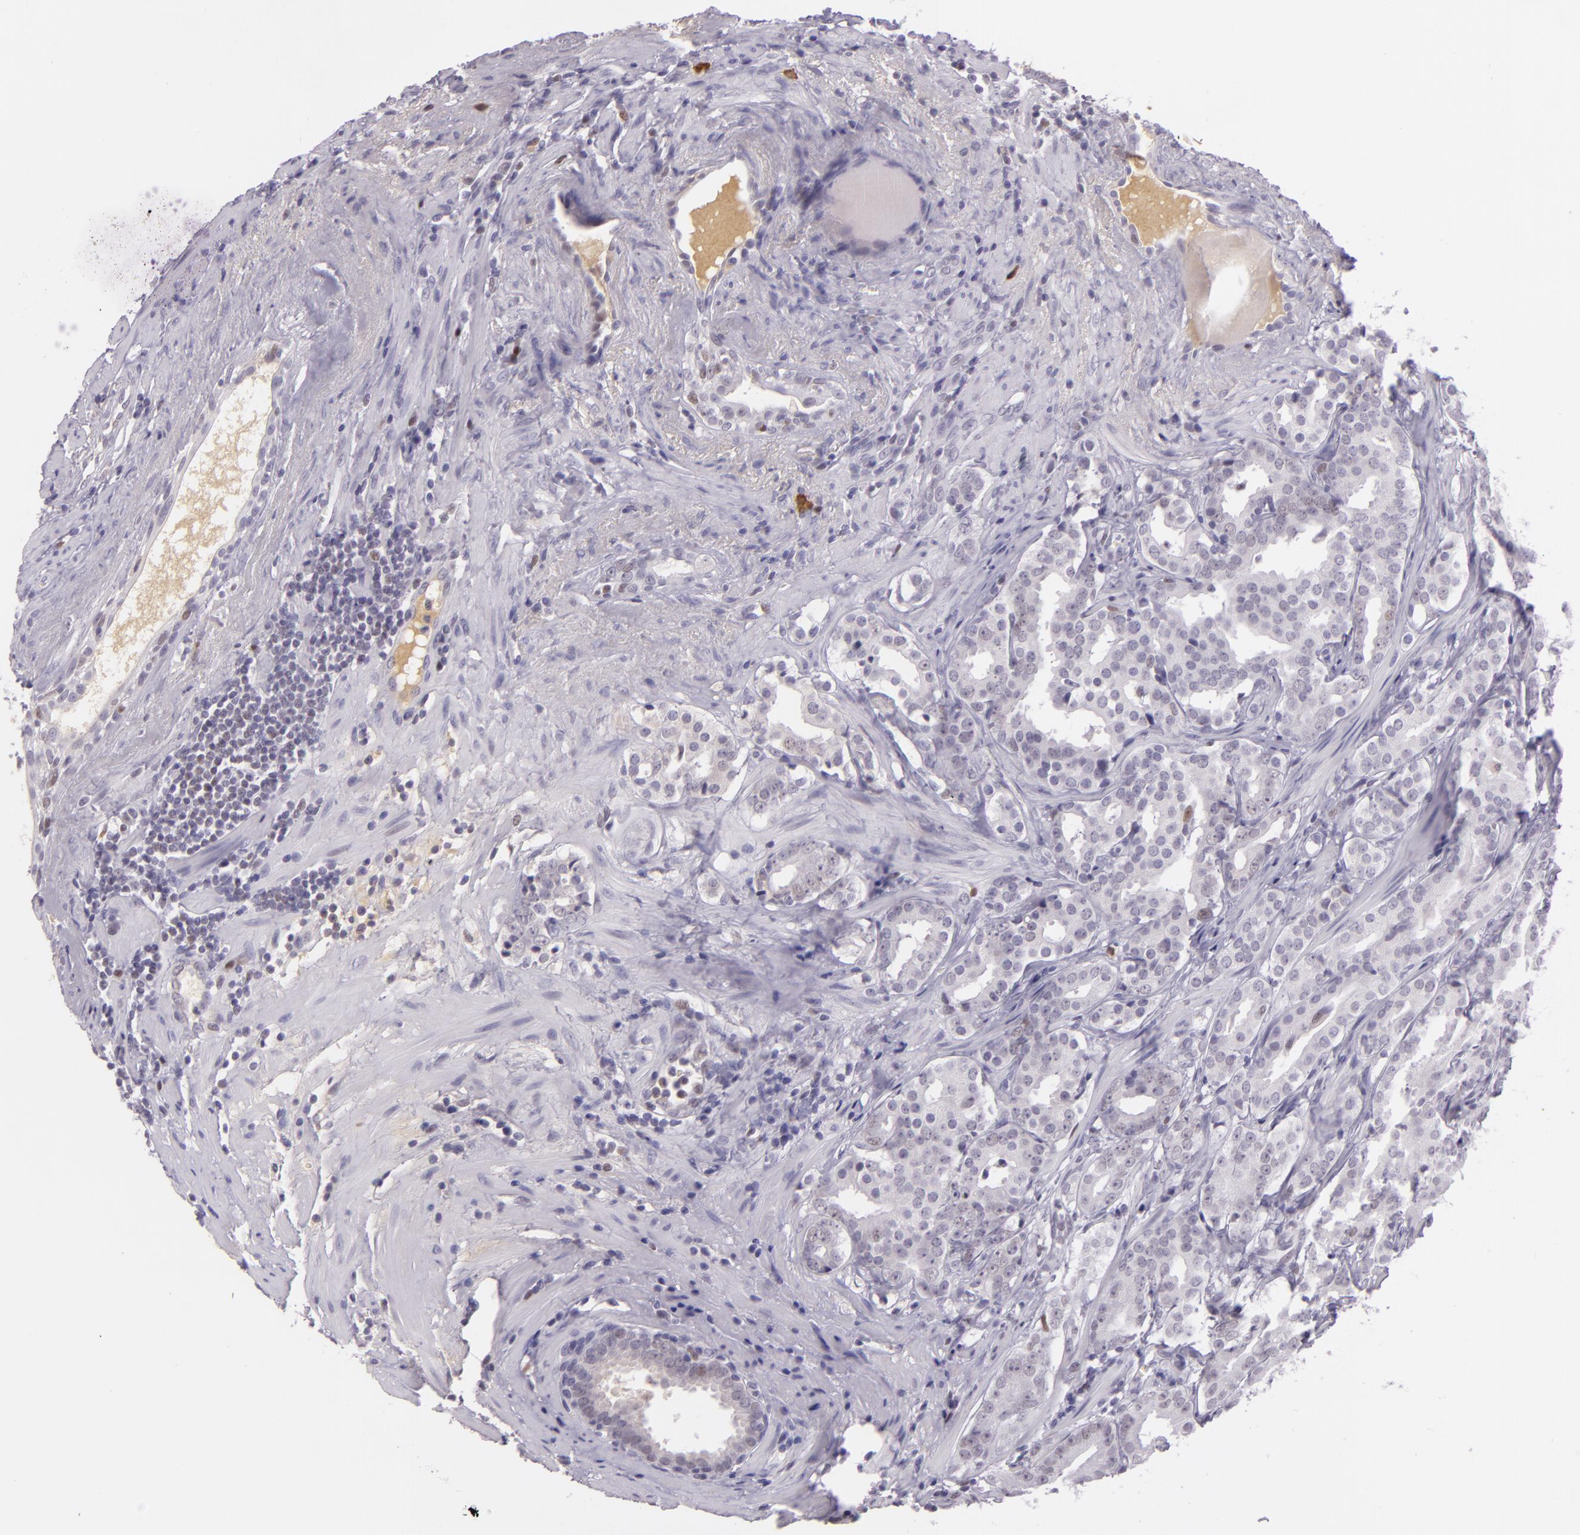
{"staining": {"intensity": "negative", "quantity": "none", "location": "none"}, "tissue": "prostate cancer", "cell_type": "Tumor cells", "image_type": "cancer", "snomed": [{"axis": "morphology", "description": "Adenocarcinoma, Low grade"}, {"axis": "topography", "description": "Prostate"}], "caption": "High power microscopy image of an immunohistochemistry photomicrograph of prostate cancer (adenocarcinoma (low-grade)), revealing no significant staining in tumor cells. Brightfield microscopy of IHC stained with DAB (brown) and hematoxylin (blue), captured at high magnification.", "gene": "CHEK2", "patient": {"sex": "male", "age": 59}}